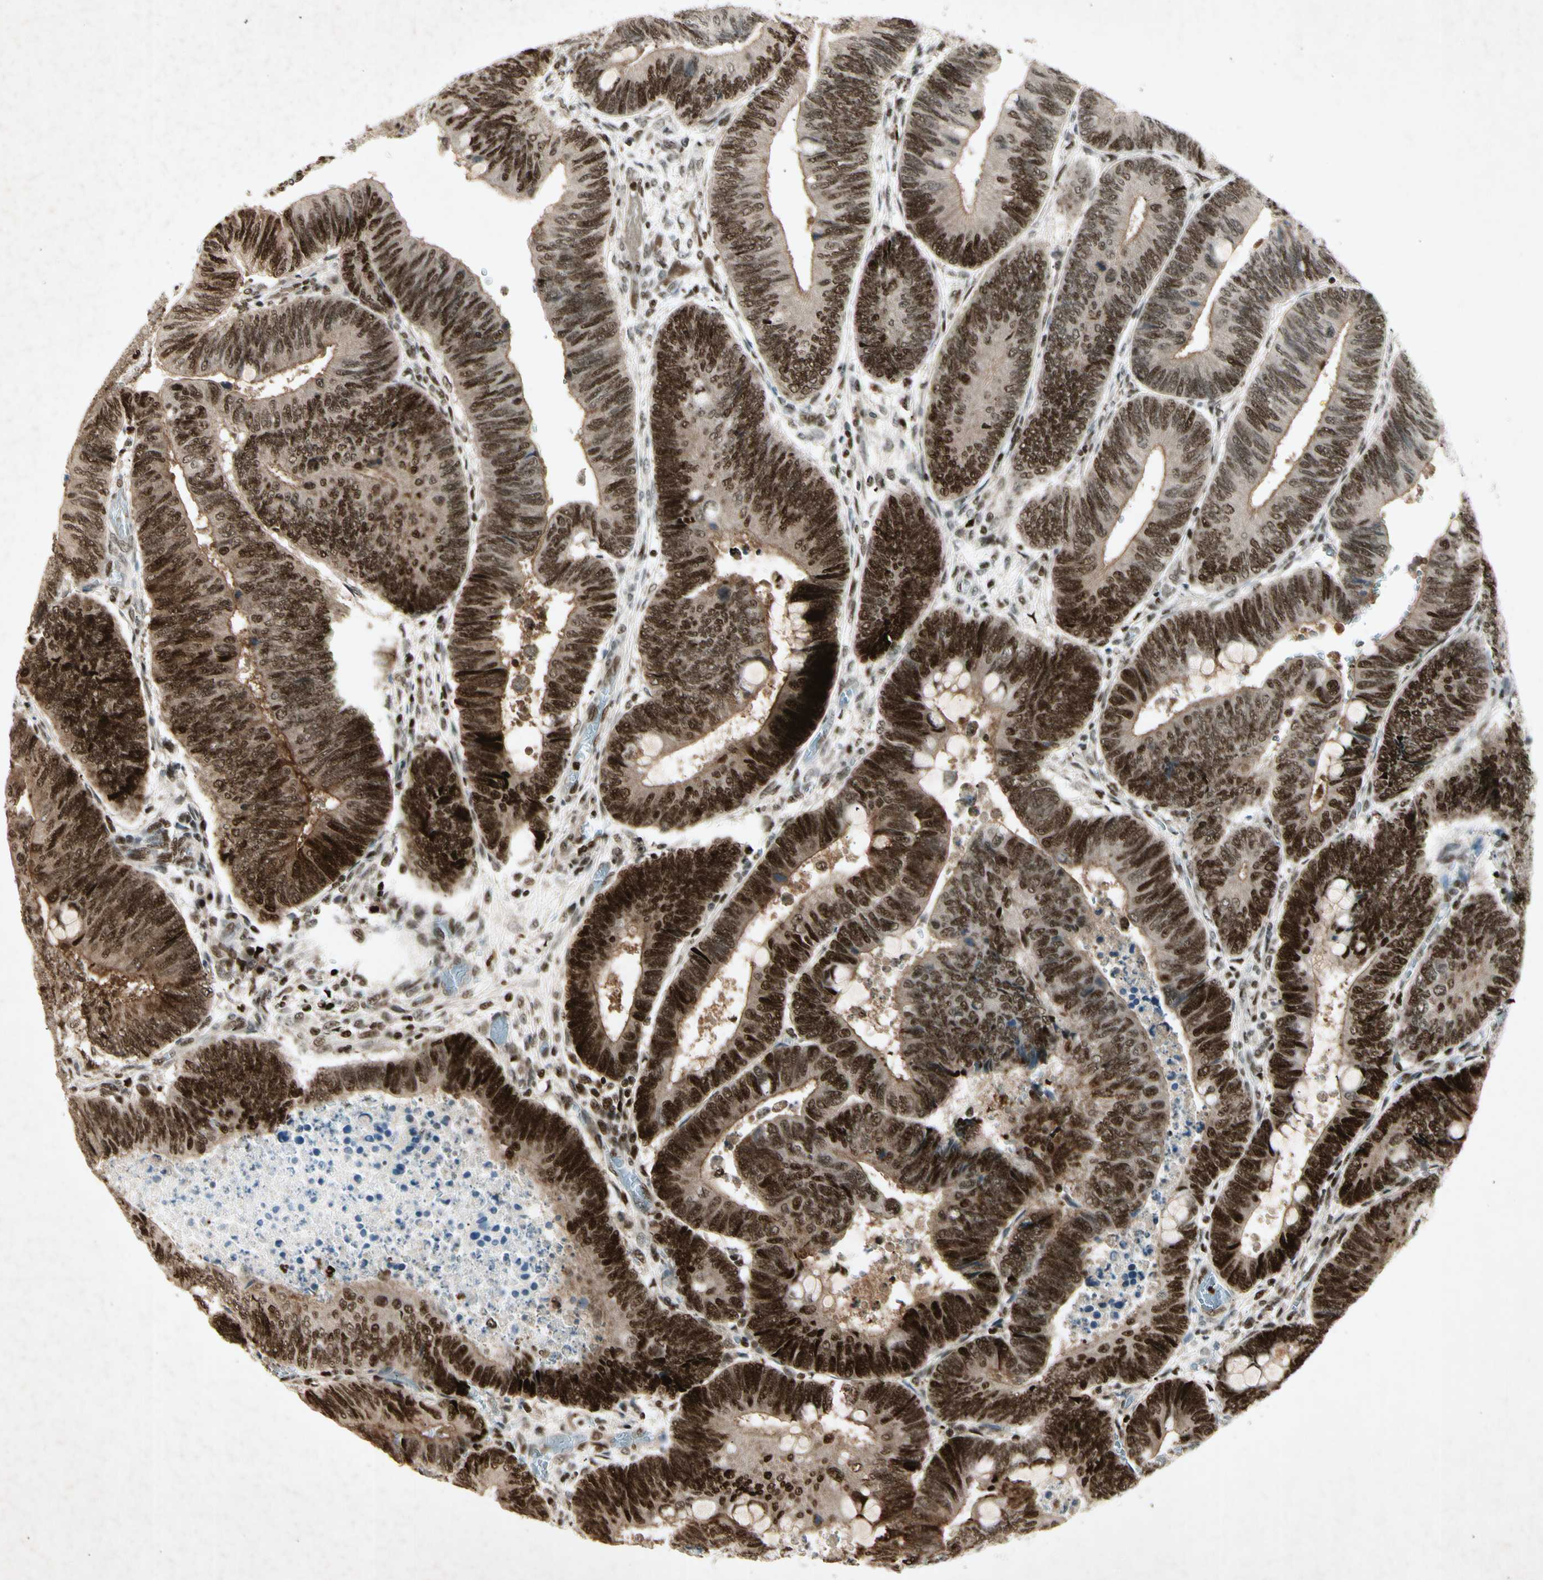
{"staining": {"intensity": "strong", "quantity": ">75%", "location": "cytoplasmic/membranous,nuclear"}, "tissue": "colorectal cancer", "cell_type": "Tumor cells", "image_type": "cancer", "snomed": [{"axis": "morphology", "description": "Normal tissue, NOS"}, {"axis": "morphology", "description": "Adenocarcinoma, NOS"}, {"axis": "topography", "description": "Rectum"}, {"axis": "topography", "description": "Peripheral nerve tissue"}], "caption": "Colorectal cancer was stained to show a protein in brown. There is high levels of strong cytoplasmic/membranous and nuclear expression in approximately >75% of tumor cells.", "gene": "RNF43", "patient": {"sex": "male", "age": 92}}